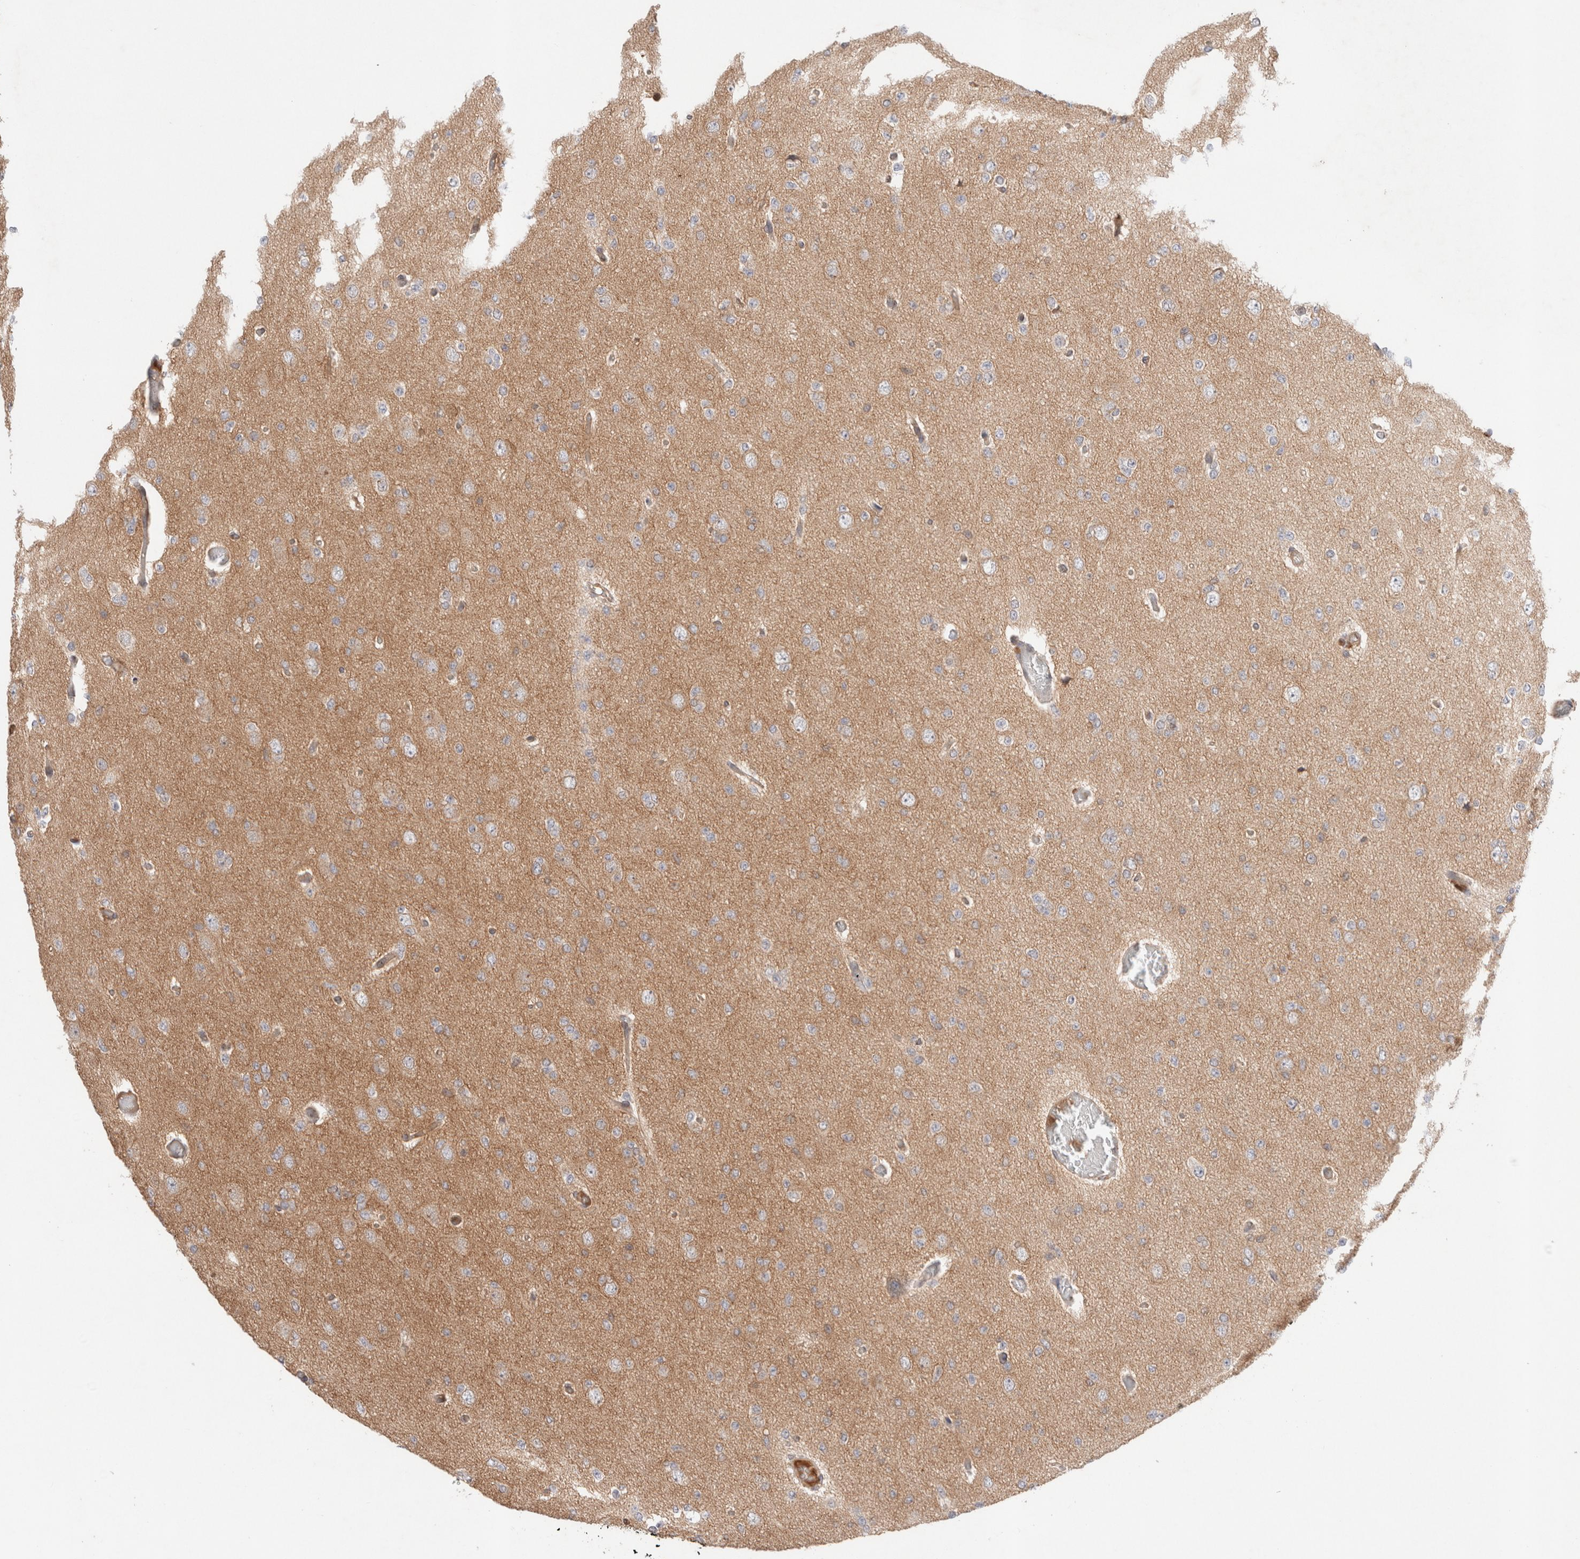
{"staining": {"intensity": "negative", "quantity": "none", "location": "none"}, "tissue": "glioma", "cell_type": "Tumor cells", "image_type": "cancer", "snomed": [{"axis": "morphology", "description": "Glioma, malignant, Low grade"}, {"axis": "topography", "description": "Brain"}], "caption": "Tumor cells show no significant protein positivity in malignant glioma (low-grade).", "gene": "SIKE1", "patient": {"sex": "female", "age": 22}}